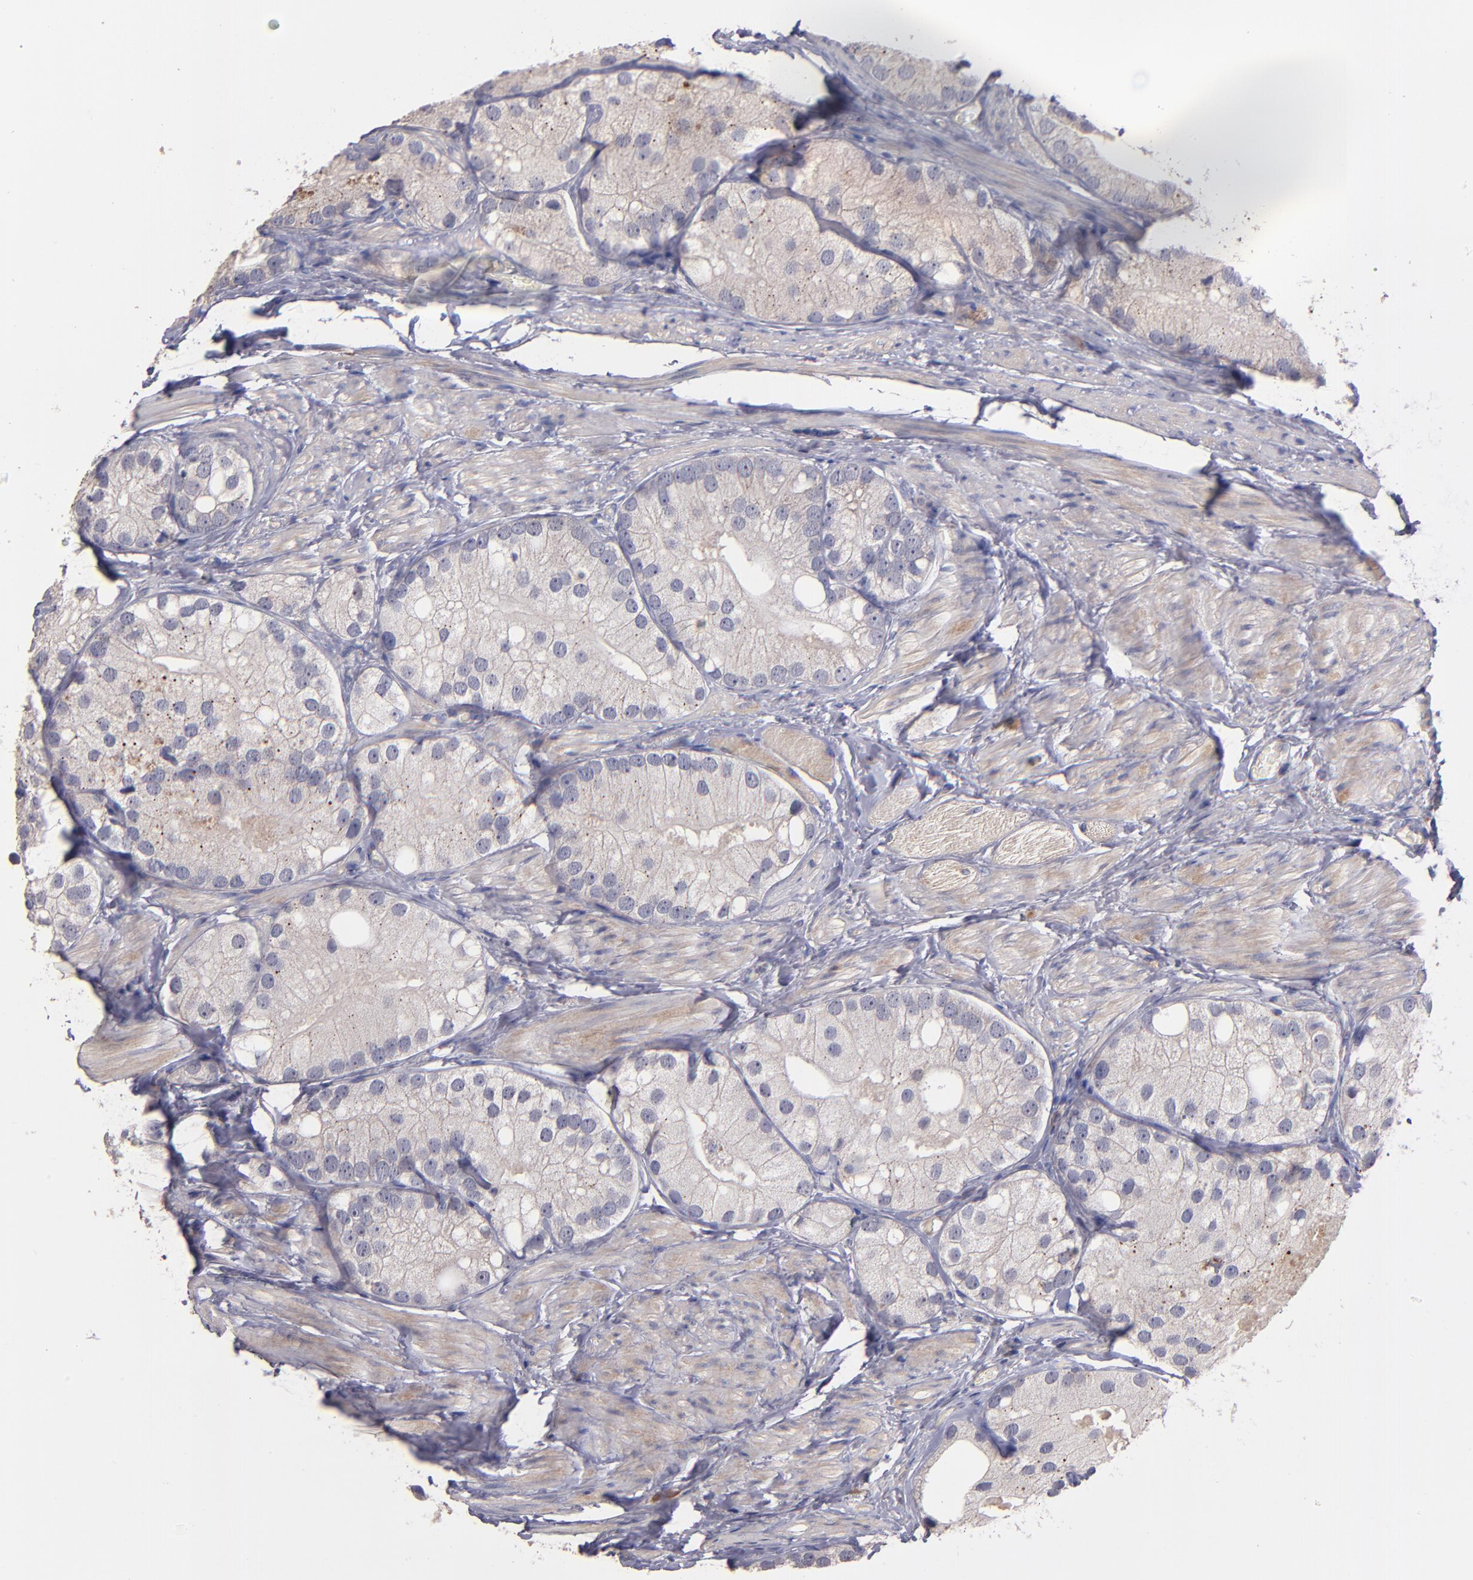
{"staining": {"intensity": "weak", "quantity": "25%-75%", "location": "cytoplasmic/membranous"}, "tissue": "prostate cancer", "cell_type": "Tumor cells", "image_type": "cancer", "snomed": [{"axis": "morphology", "description": "Adenocarcinoma, Low grade"}, {"axis": "topography", "description": "Prostate"}], "caption": "The image exhibits immunohistochemical staining of adenocarcinoma (low-grade) (prostate). There is weak cytoplasmic/membranous staining is seen in approximately 25%-75% of tumor cells.", "gene": "MAGEE1", "patient": {"sex": "male", "age": 69}}